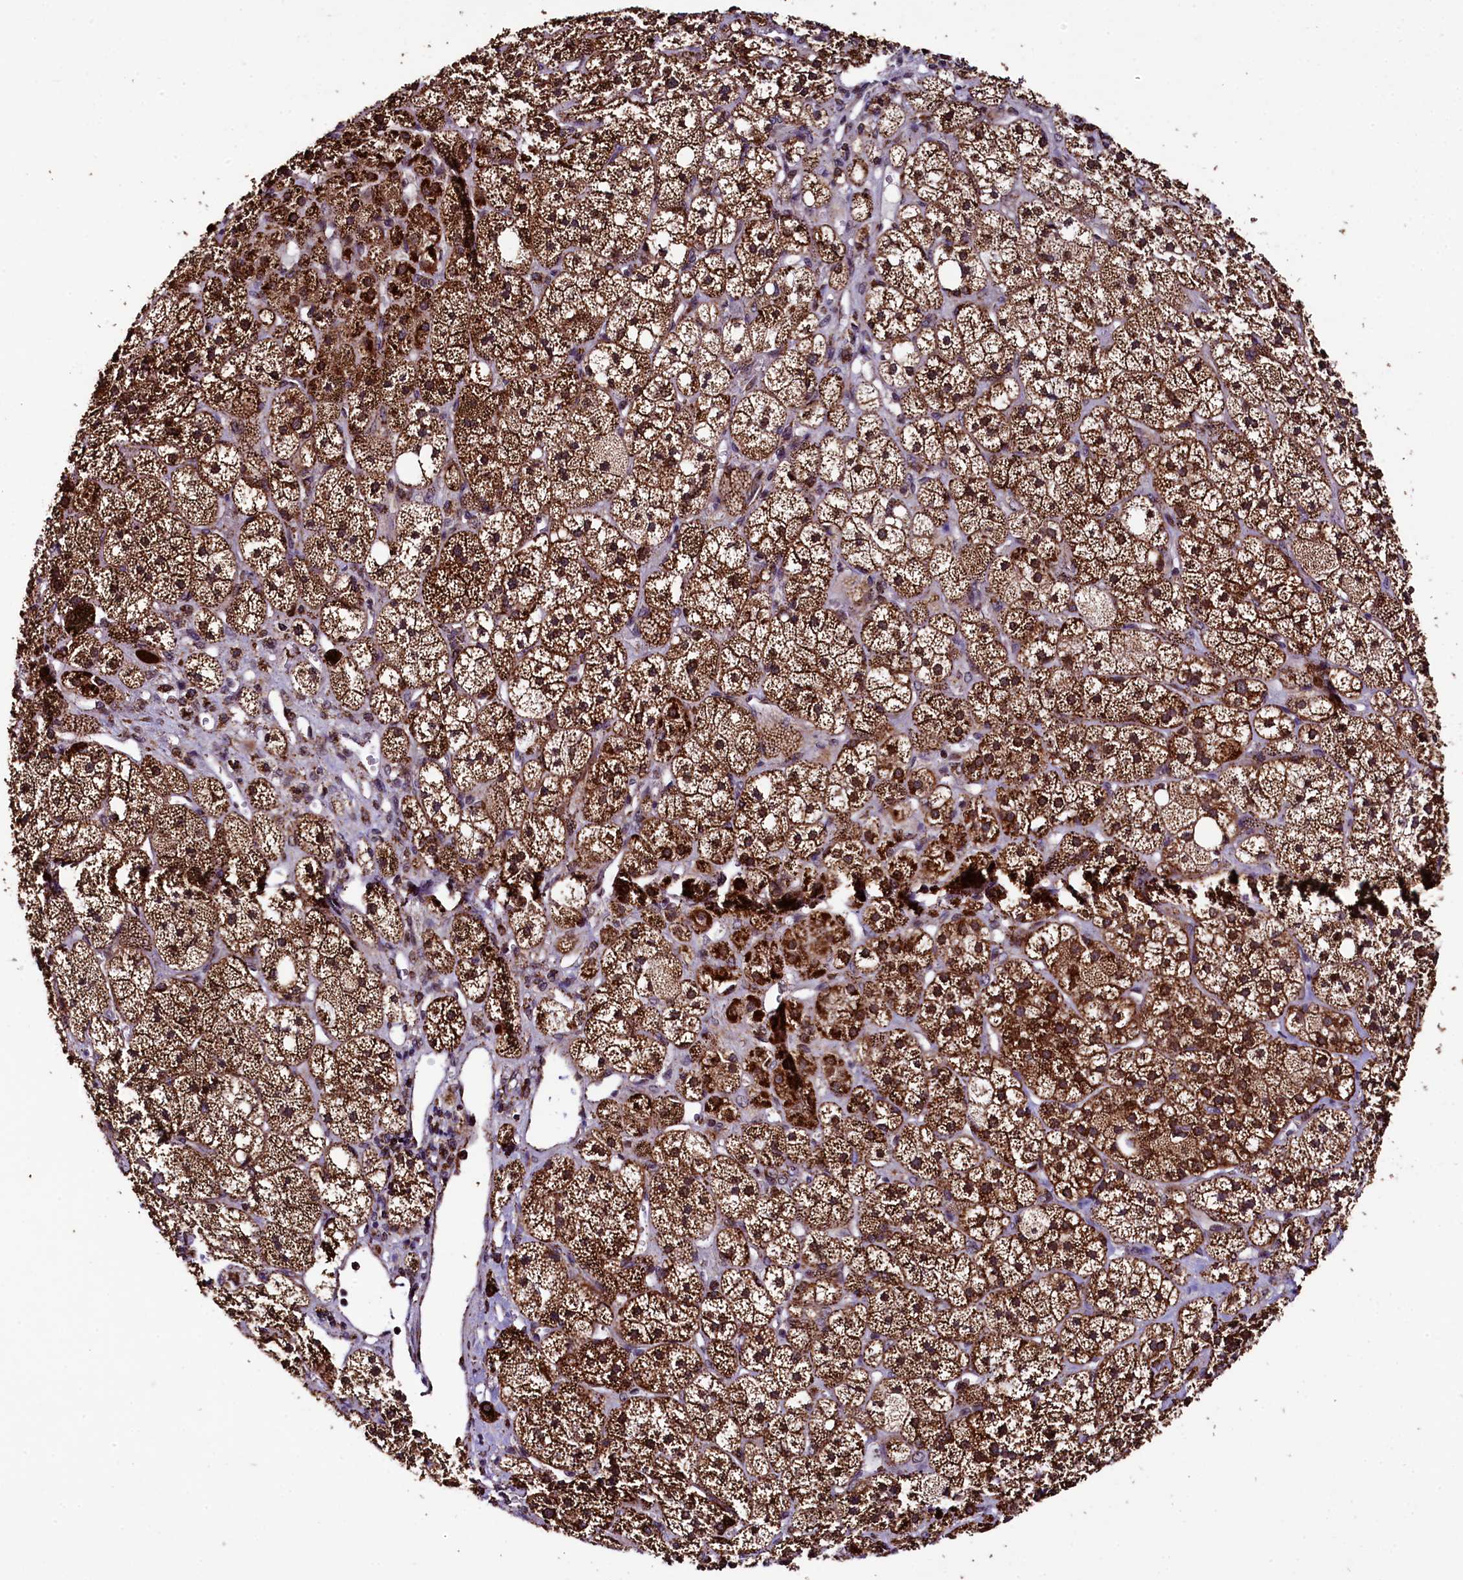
{"staining": {"intensity": "strong", "quantity": ">75%", "location": "cytoplasmic/membranous"}, "tissue": "adrenal gland", "cell_type": "Glandular cells", "image_type": "normal", "snomed": [{"axis": "morphology", "description": "Normal tissue, NOS"}, {"axis": "topography", "description": "Adrenal gland"}], "caption": "Glandular cells exhibit high levels of strong cytoplasmic/membranous staining in about >75% of cells in unremarkable human adrenal gland. Ihc stains the protein of interest in brown and the nuclei are stained blue.", "gene": "KLC2", "patient": {"sex": "male", "age": 61}}